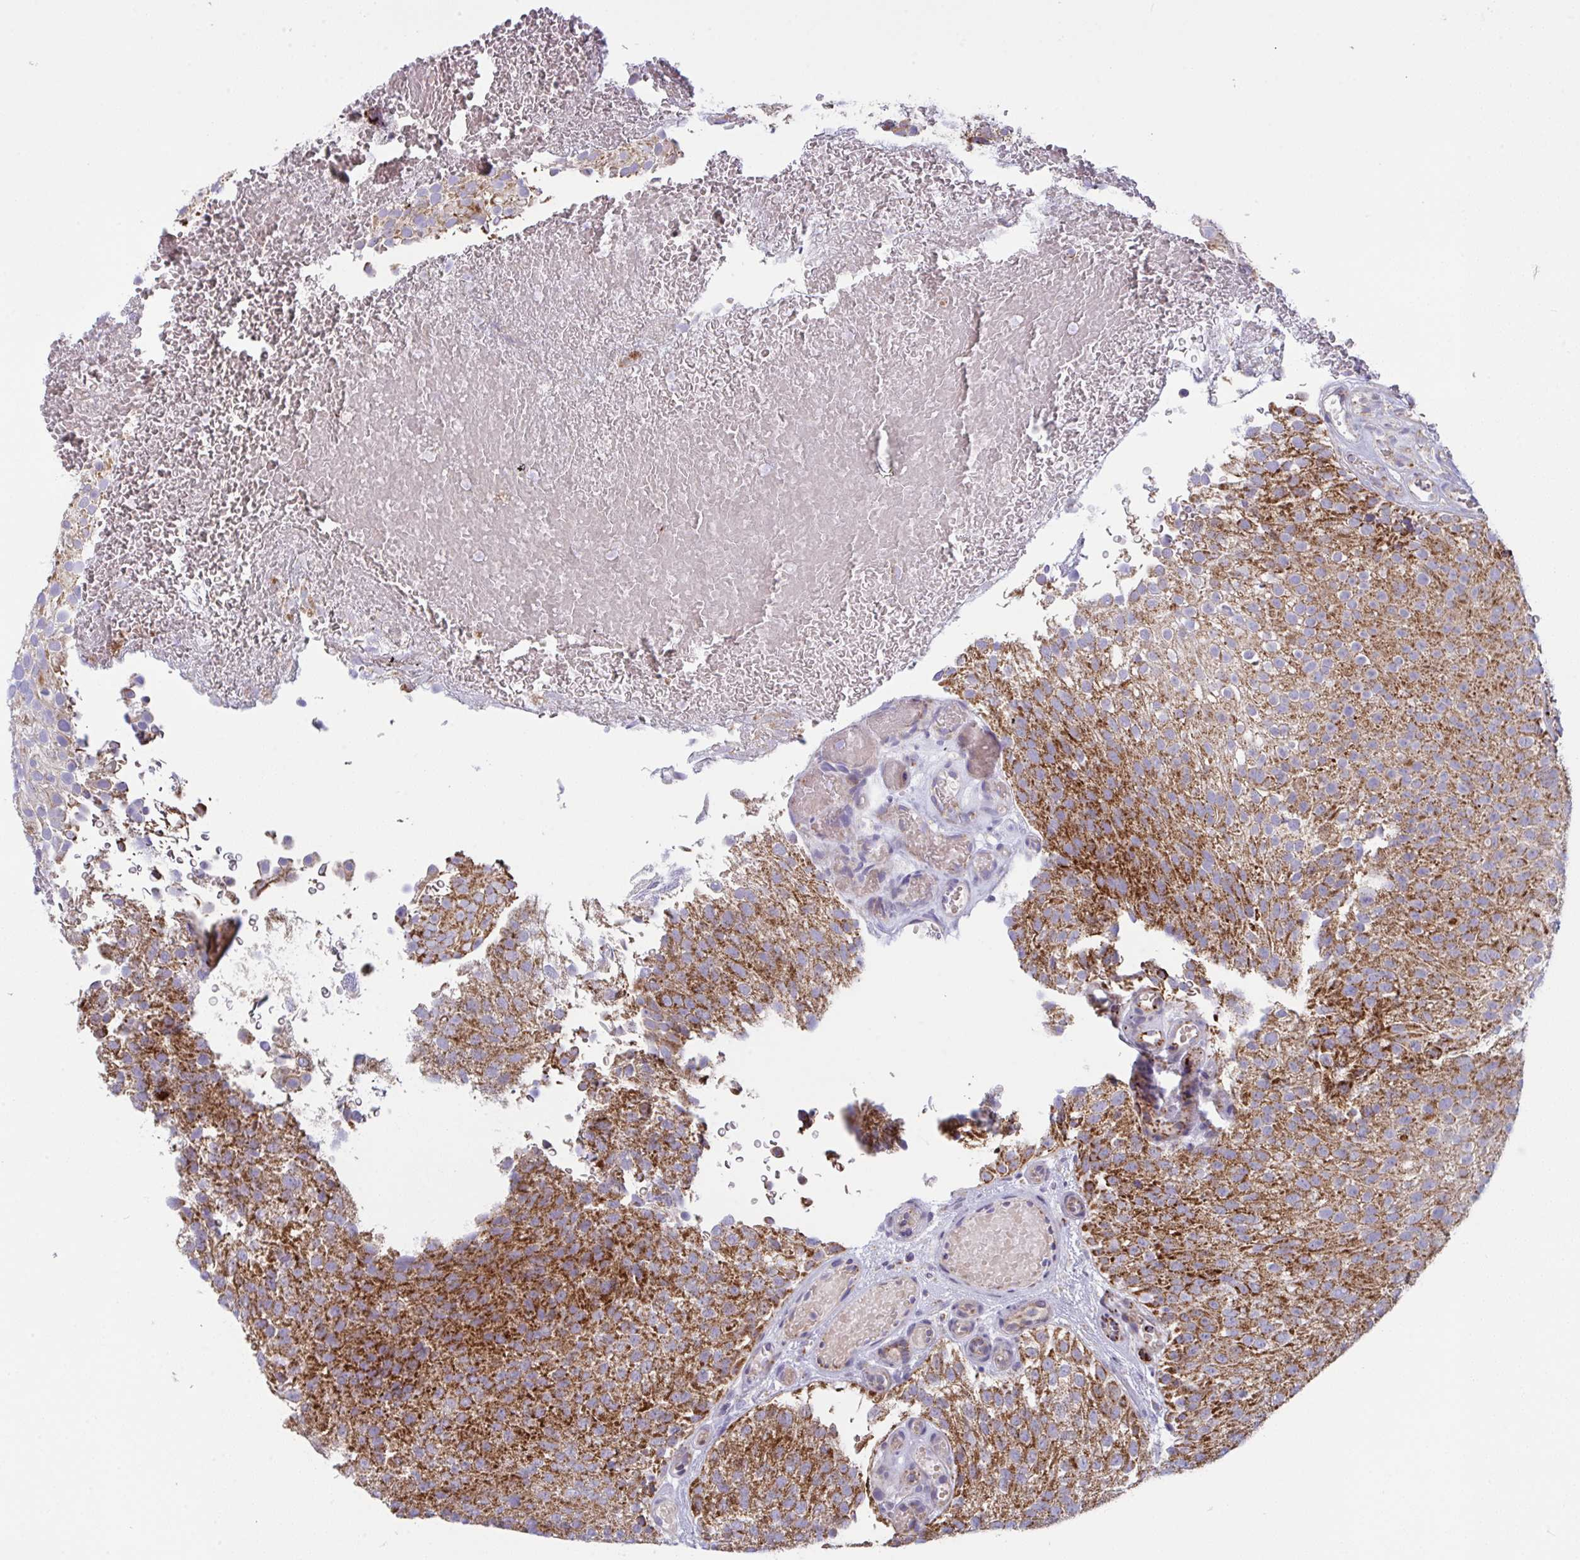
{"staining": {"intensity": "strong", "quantity": ">75%", "location": "cytoplasmic/membranous"}, "tissue": "urothelial cancer", "cell_type": "Tumor cells", "image_type": "cancer", "snomed": [{"axis": "morphology", "description": "Urothelial carcinoma, Low grade"}, {"axis": "topography", "description": "Urinary bladder"}], "caption": "Low-grade urothelial carcinoma was stained to show a protein in brown. There is high levels of strong cytoplasmic/membranous expression in about >75% of tumor cells. (Brightfield microscopy of DAB IHC at high magnification).", "gene": "MICOS10", "patient": {"sex": "male", "age": 78}}